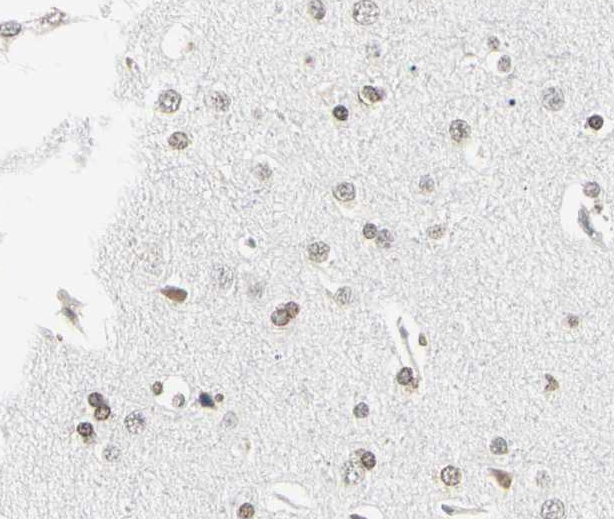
{"staining": {"intensity": "weak", "quantity": "<25%", "location": "cytoplasmic/membranous"}, "tissue": "cerebral cortex", "cell_type": "Endothelial cells", "image_type": "normal", "snomed": [{"axis": "morphology", "description": "Normal tissue, NOS"}, {"axis": "topography", "description": "Cerebral cortex"}], "caption": "Protein analysis of benign cerebral cortex shows no significant positivity in endothelial cells.", "gene": "CDC45", "patient": {"sex": "male", "age": 62}}